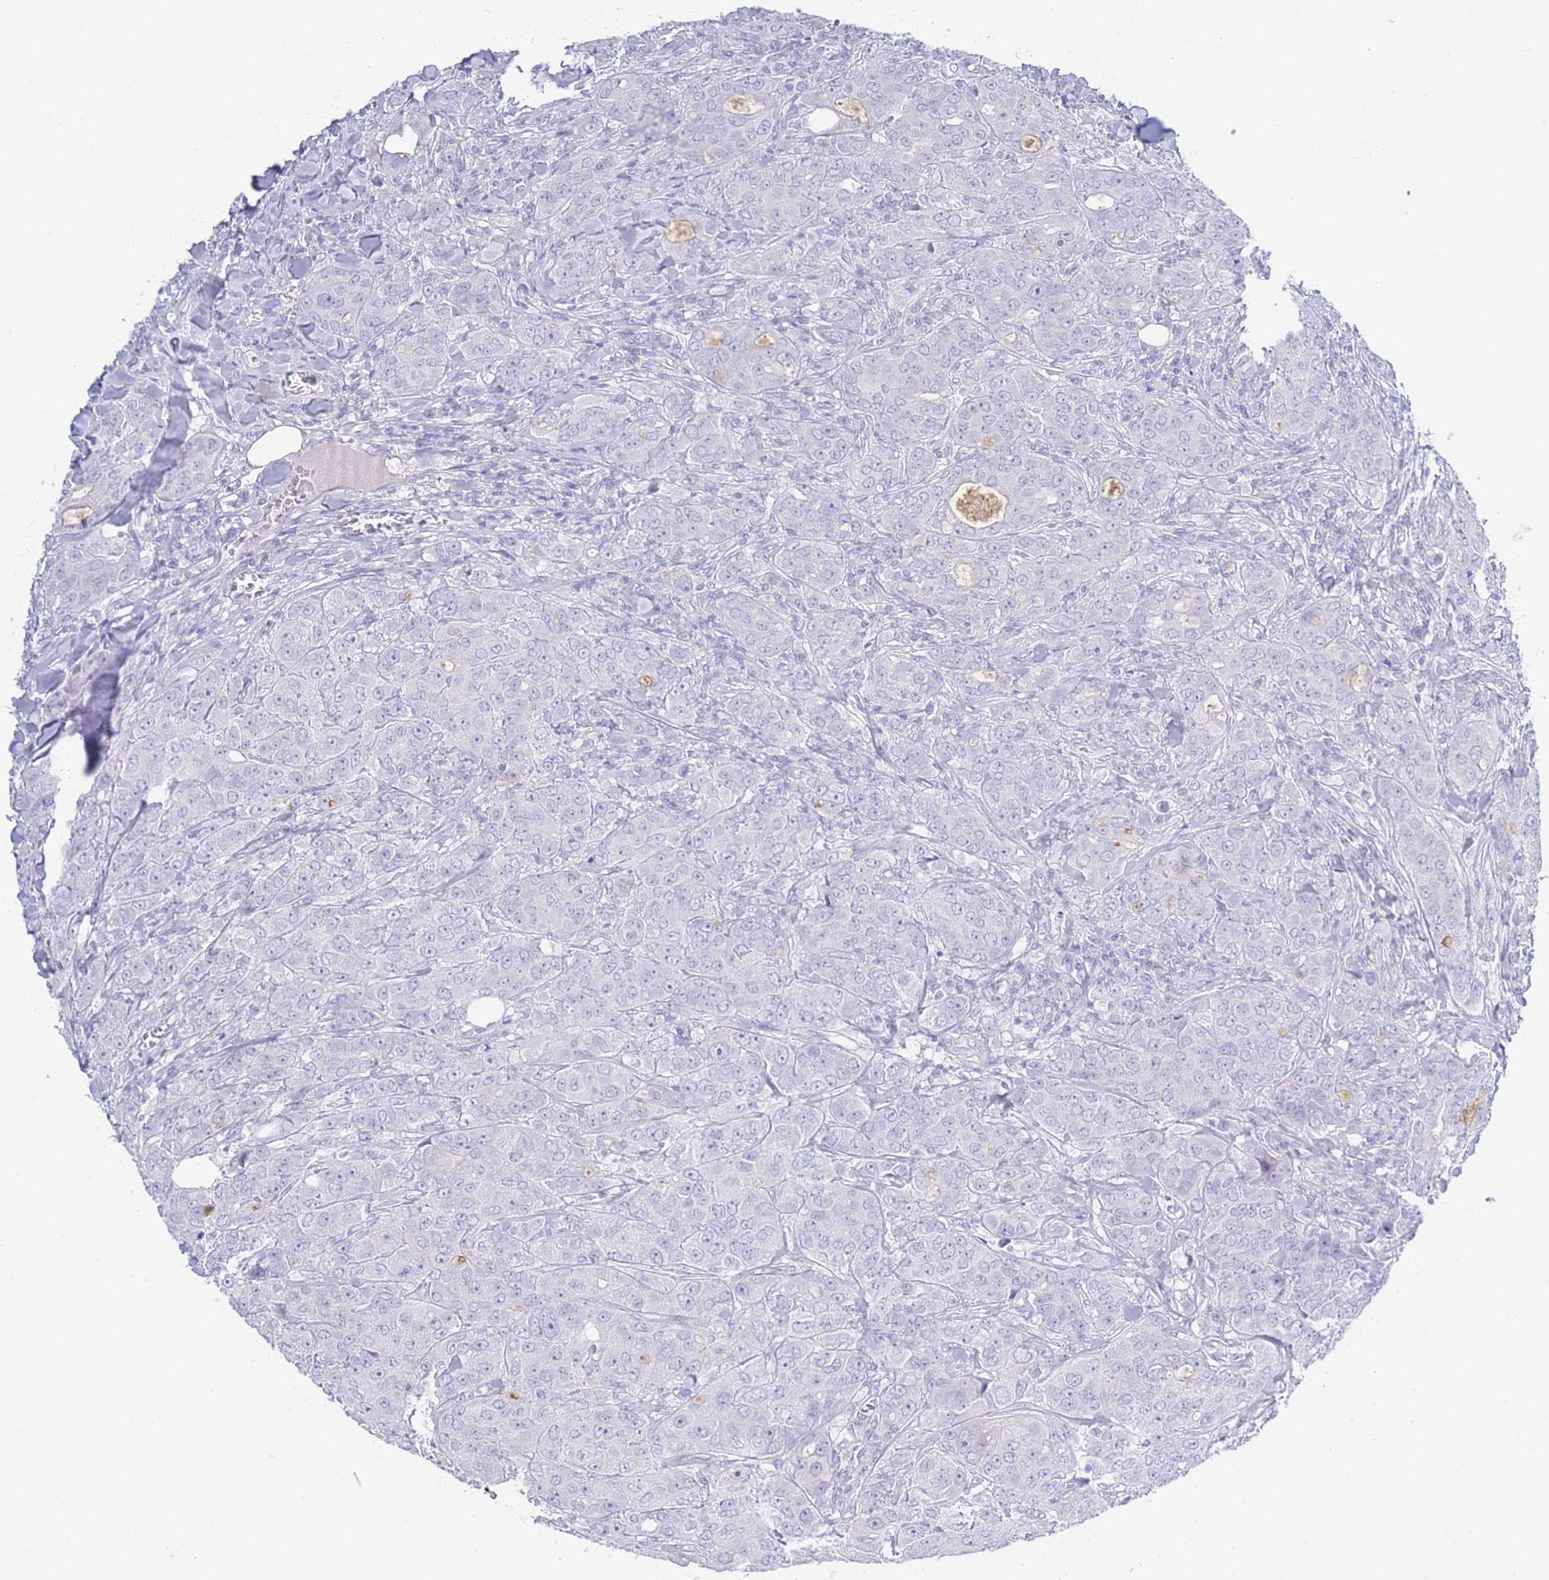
{"staining": {"intensity": "negative", "quantity": "none", "location": "none"}, "tissue": "breast cancer", "cell_type": "Tumor cells", "image_type": "cancer", "snomed": [{"axis": "morphology", "description": "Duct carcinoma"}, {"axis": "topography", "description": "Breast"}], "caption": "Tumor cells are negative for brown protein staining in breast intraductal carcinoma. The staining is performed using DAB brown chromogen with nuclei counter-stained in using hematoxylin.", "gene": "LRRC37A", "patient": {"sex": "female", "age": 43}}